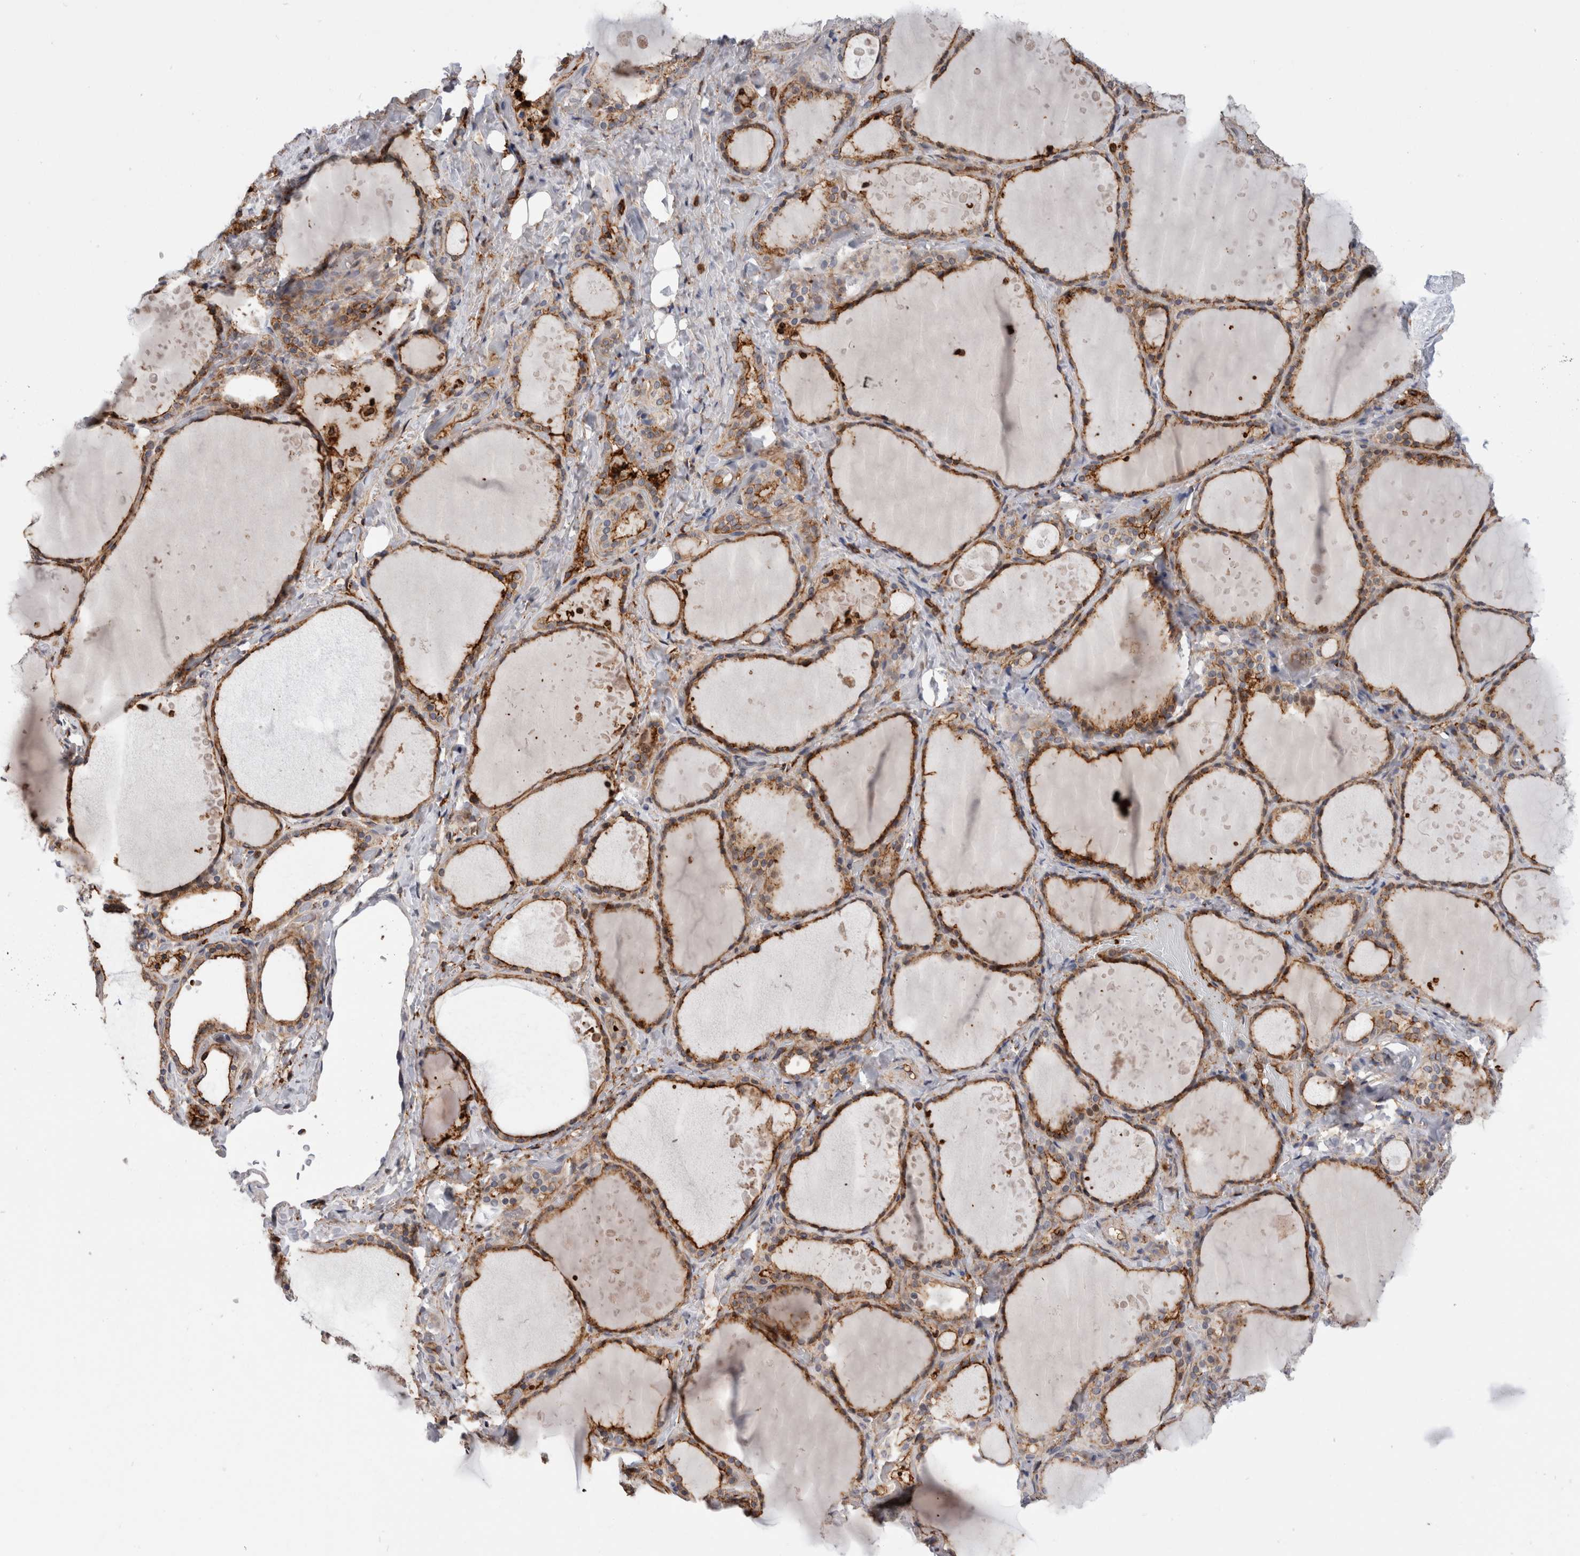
{"staining": {"intensity": "moderate", "quantity": ">75%", "location": "cytoplasmic/membranous"}, "tissue": "thyroid gland", "cell_type": "Glandular cells", "image_type": "normal", "snomed": [{"axis": "morphology", "description": "Normal tissue, NOS"}, {"axis": "topography", "description": "Thyroid gland"}], "caption": "Brown immunohistochemical staining in benign human thyroid gland demonstrates moderate cytoplasmic/membranous staining in approximately >75% of glandular cells. Using DAB (brown) and hematoxylin (blue) stains, captured at high magnification using brightfield microscopy.", "gene": "CCDC88B", "patient": {"sex": "female", "age": 44}}